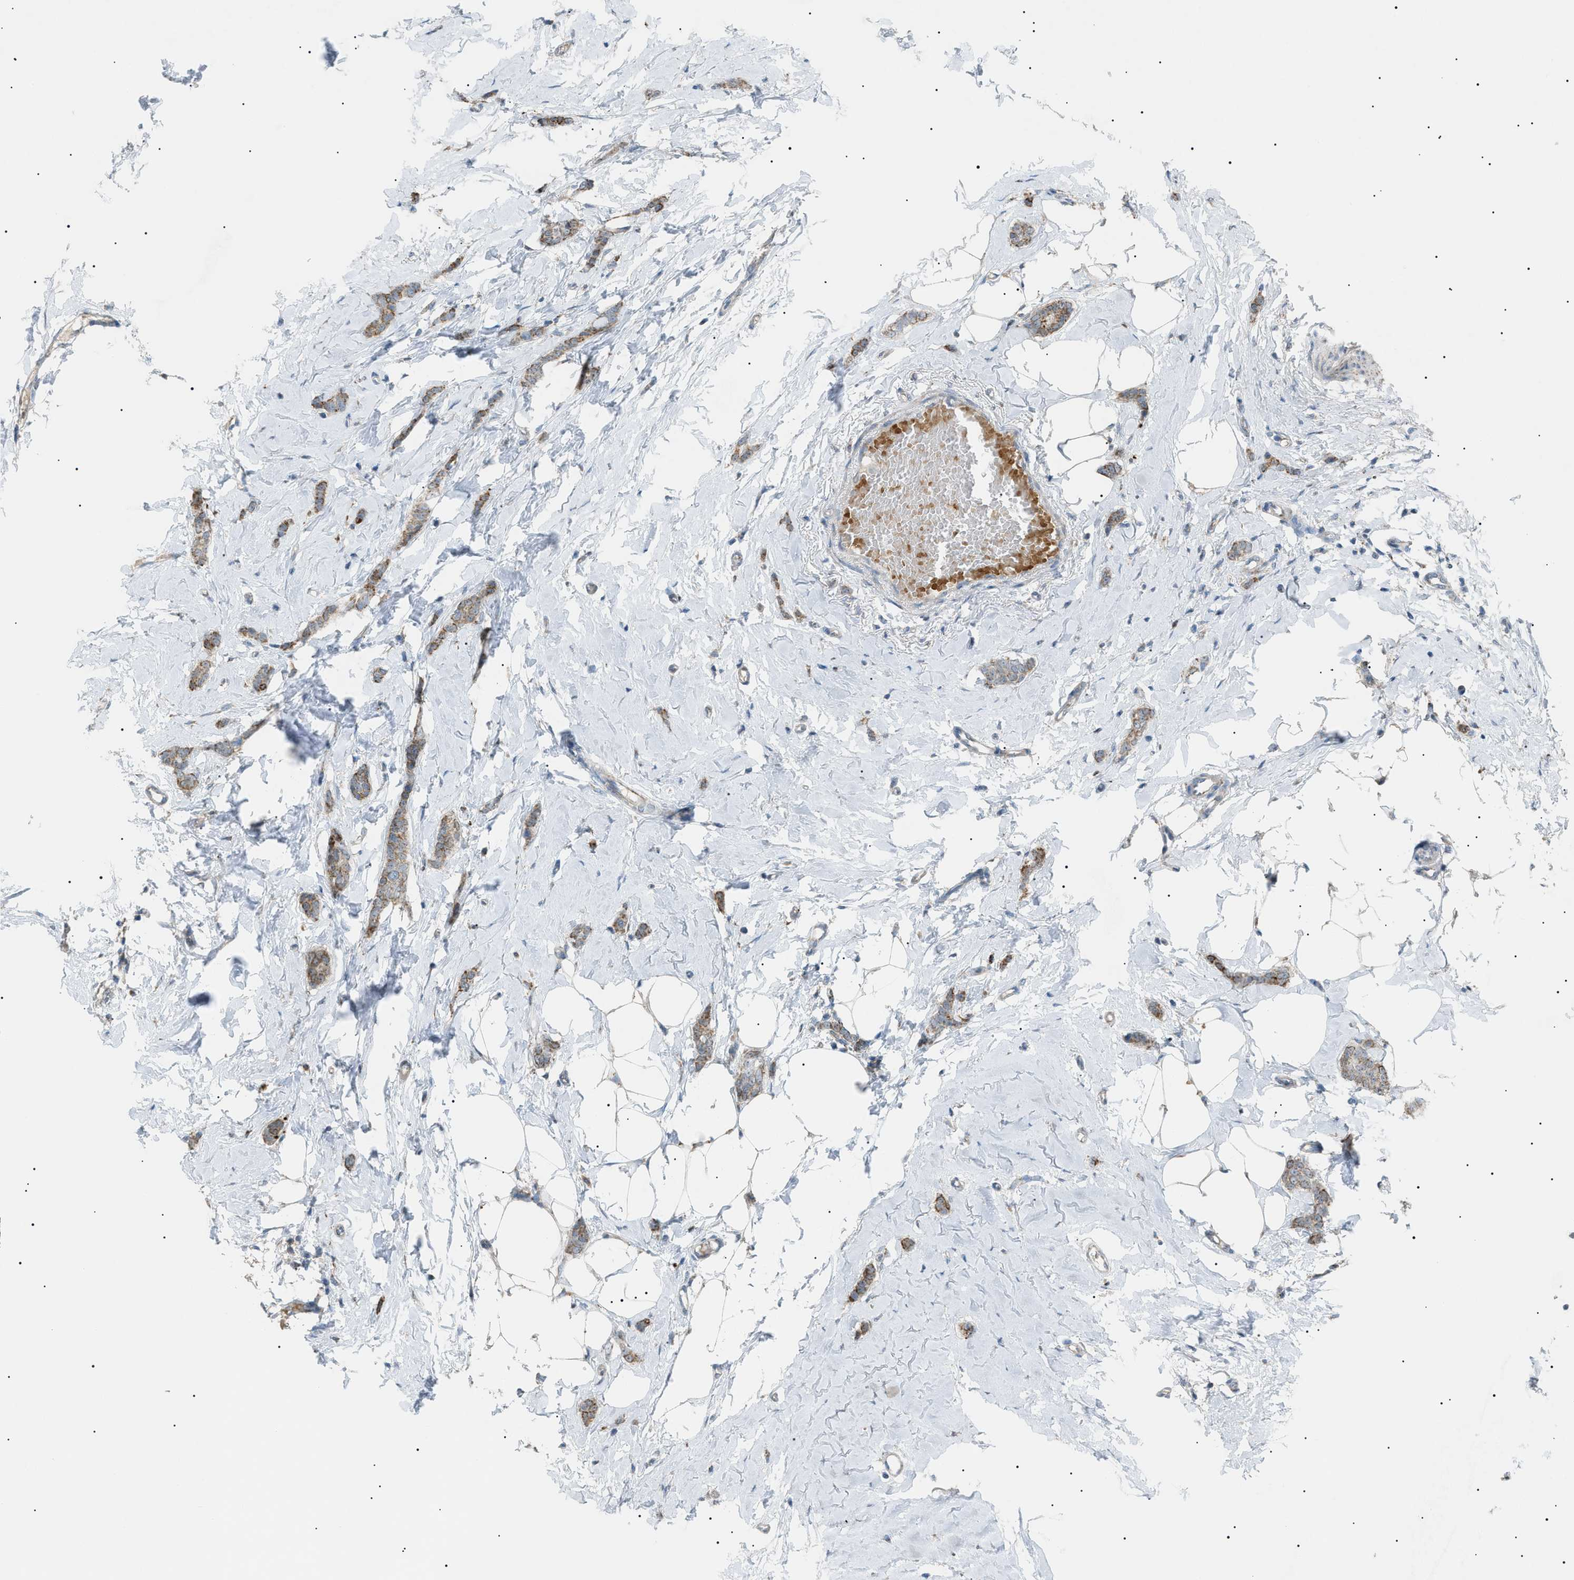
{"staining": {"intensity": "moderate", "quantity": ">75%", "location": "cytoplasmic/membranous"}, "tissue": "breast cancer", "cell_type": "Tumor cells", "image_type": "cancer", "snomed": [{"axis": "morphology", "description": "Lobular carcinoma"}, {"axis": "topography", "description": "Skin"}, {"axis": "topography", "description": "Breast"}], "caption": "Immunohistochemical staining of human lobular carcinoma (breast) exhibits moderate cytoplasmic/membranous protein expression in about >75% of tumor cells.", "gene": "ZNF516", "patient": {"sex": "female", "age": 46}}